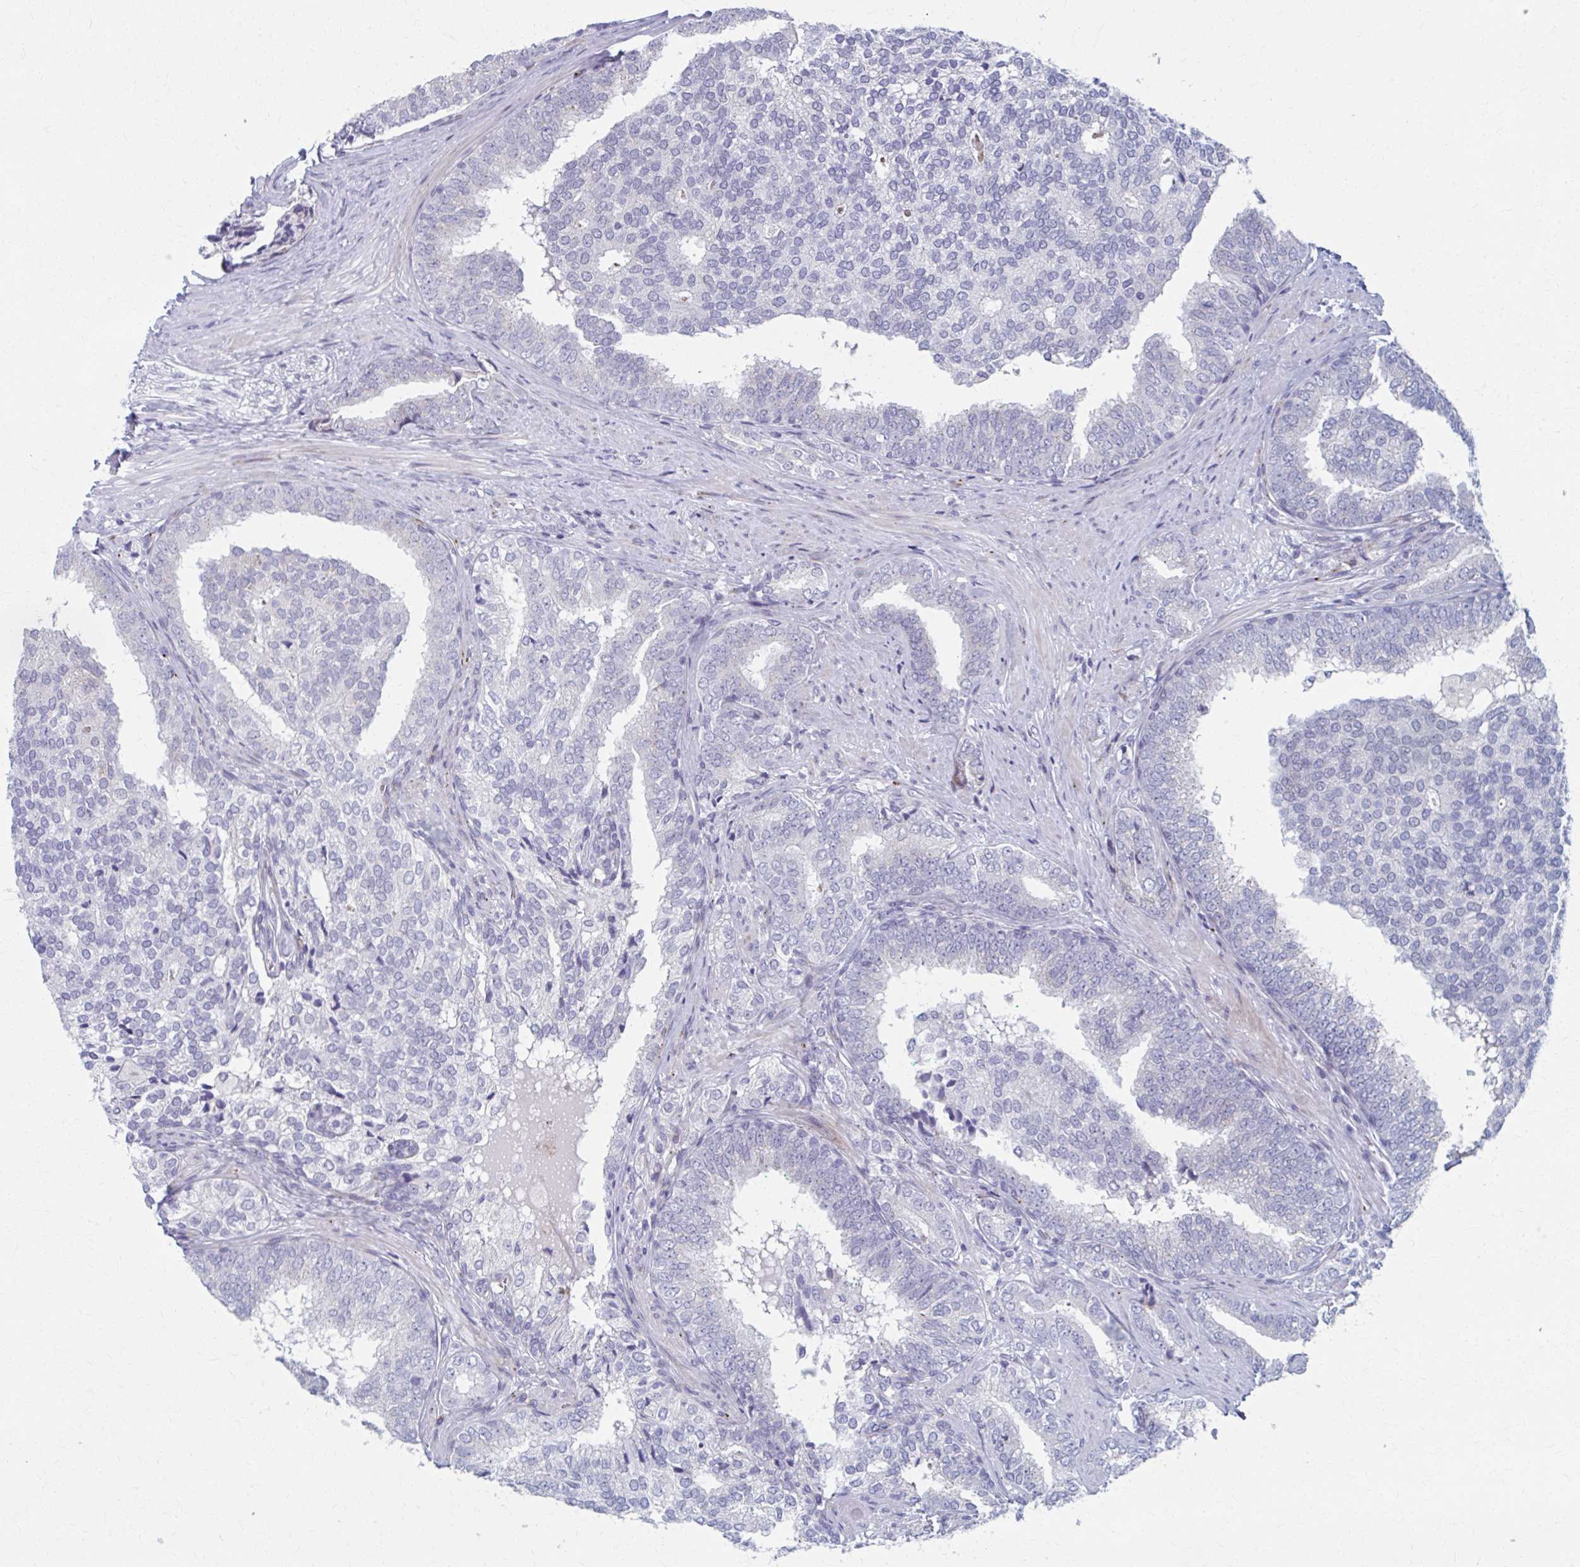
{"staining": {"intensity": "negative", "quantity": "none", "location": "none"}, "tissue": "prostate cancer", "cell_type": "Tumor cells", "image_type": "cancer", "snomed": [{"axis": "morphology", "description": "Adenocarcinoma, High grade"}, {"axis": "topography", "description": "Prostate"}], "caption": "High power microscopy photomicrograph of an IHC histopathology image of prostate cancer (high-grade adenocarcinoma), revealing no significant positivity in tumor cells.", "gene": "OLFM2", "patient": {"sex": "male", "age": 72}}